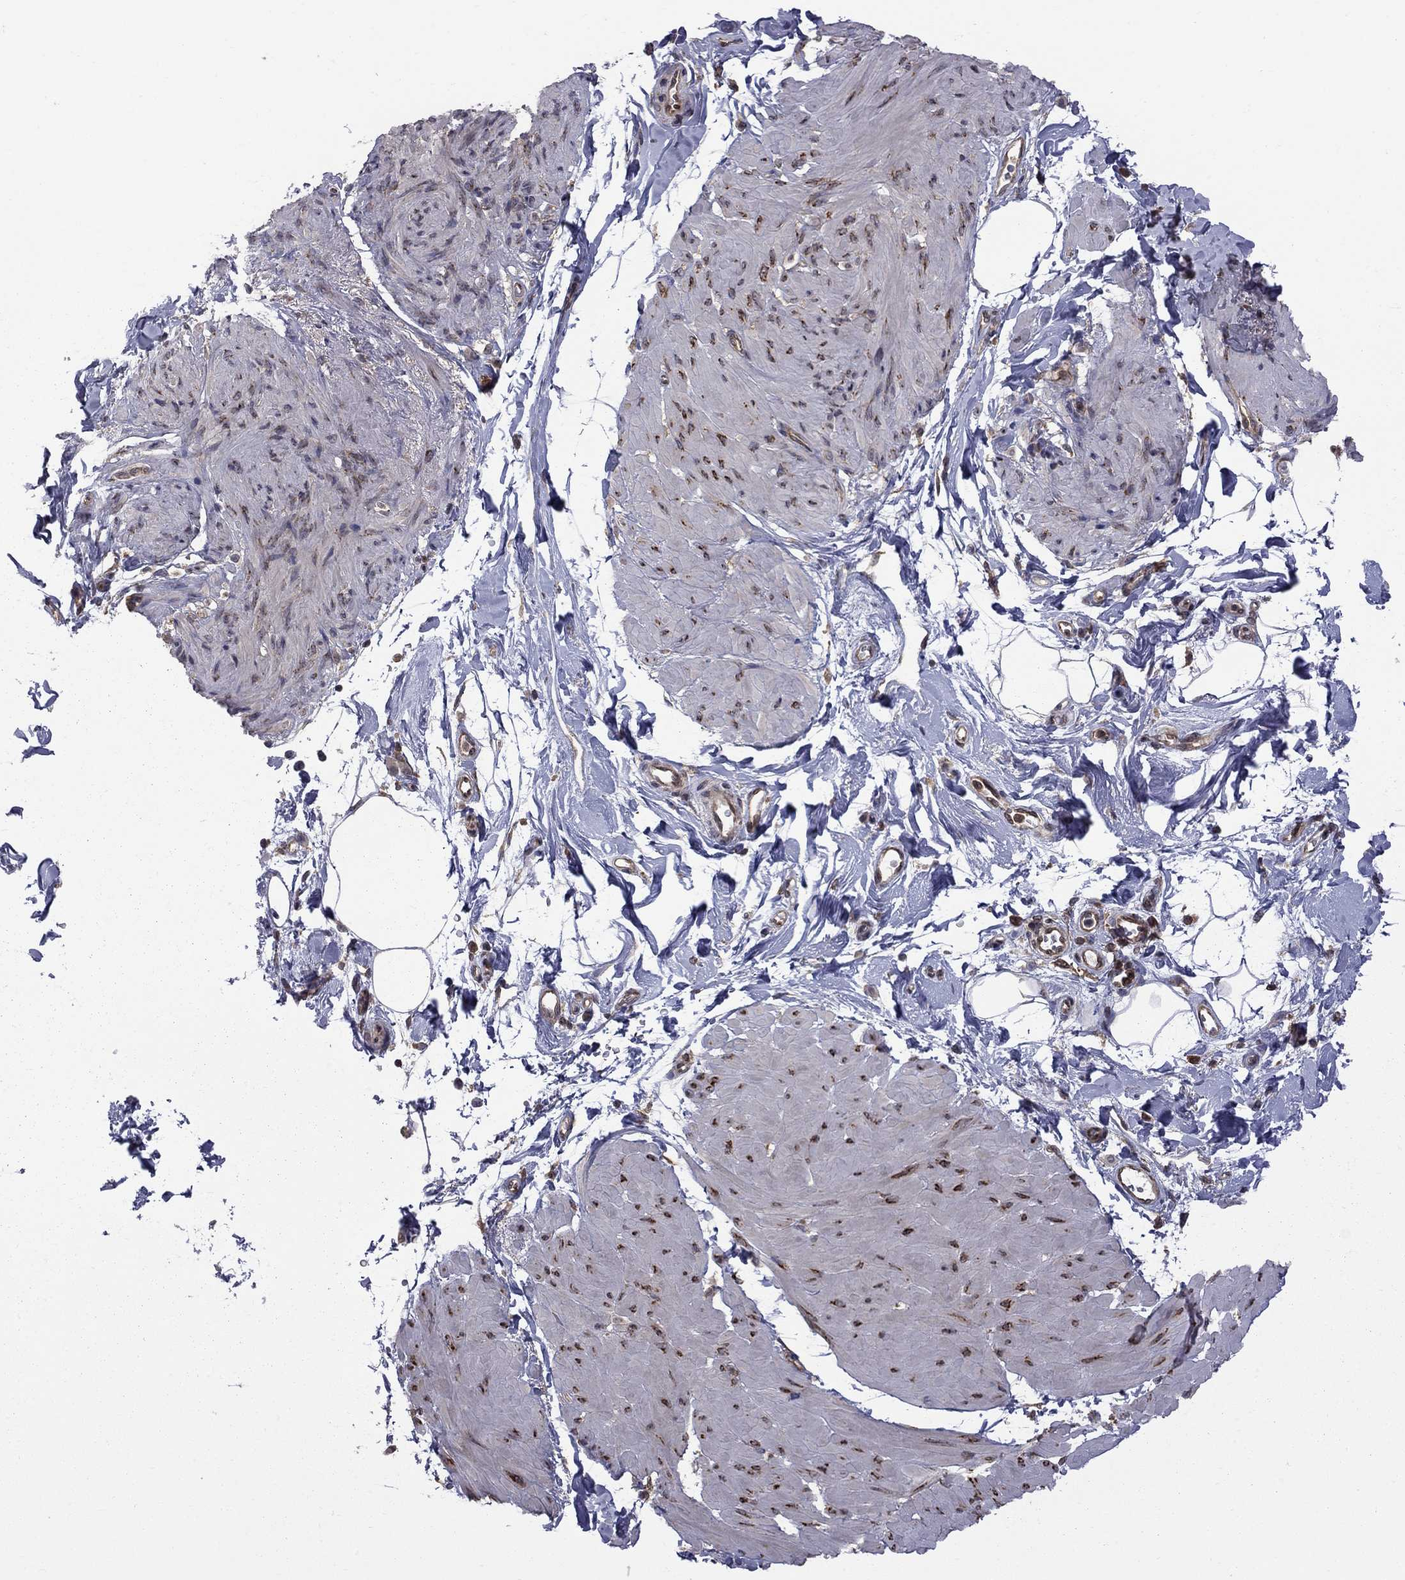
{"staining": {"intensity": "moderate", "quantity": "<25%", "location": "cytoplasmic/membranous"}, "tissue": "smooth muscle", "cell_type": "Smooth muscle cells", "image_type": "normal", "snomed": [{"axis": "morphology", "description": "Normal tissue, NOS"}, {"axis": "topography", "description": "Adipose tissue"}, {"axis": "topography", "description": "Smooth muscle"}, {"axis": "topography", "description": "Peripheral nerve tissue"}], "caption": "Brown immunohistochemical staining in benign smooth muscle exhibits moderate cytoplasmic/membranous positivity in about <25% of smooth muscle cells.", "gene": "NAA50", "patient": {"sex": "male", "age": 83}}